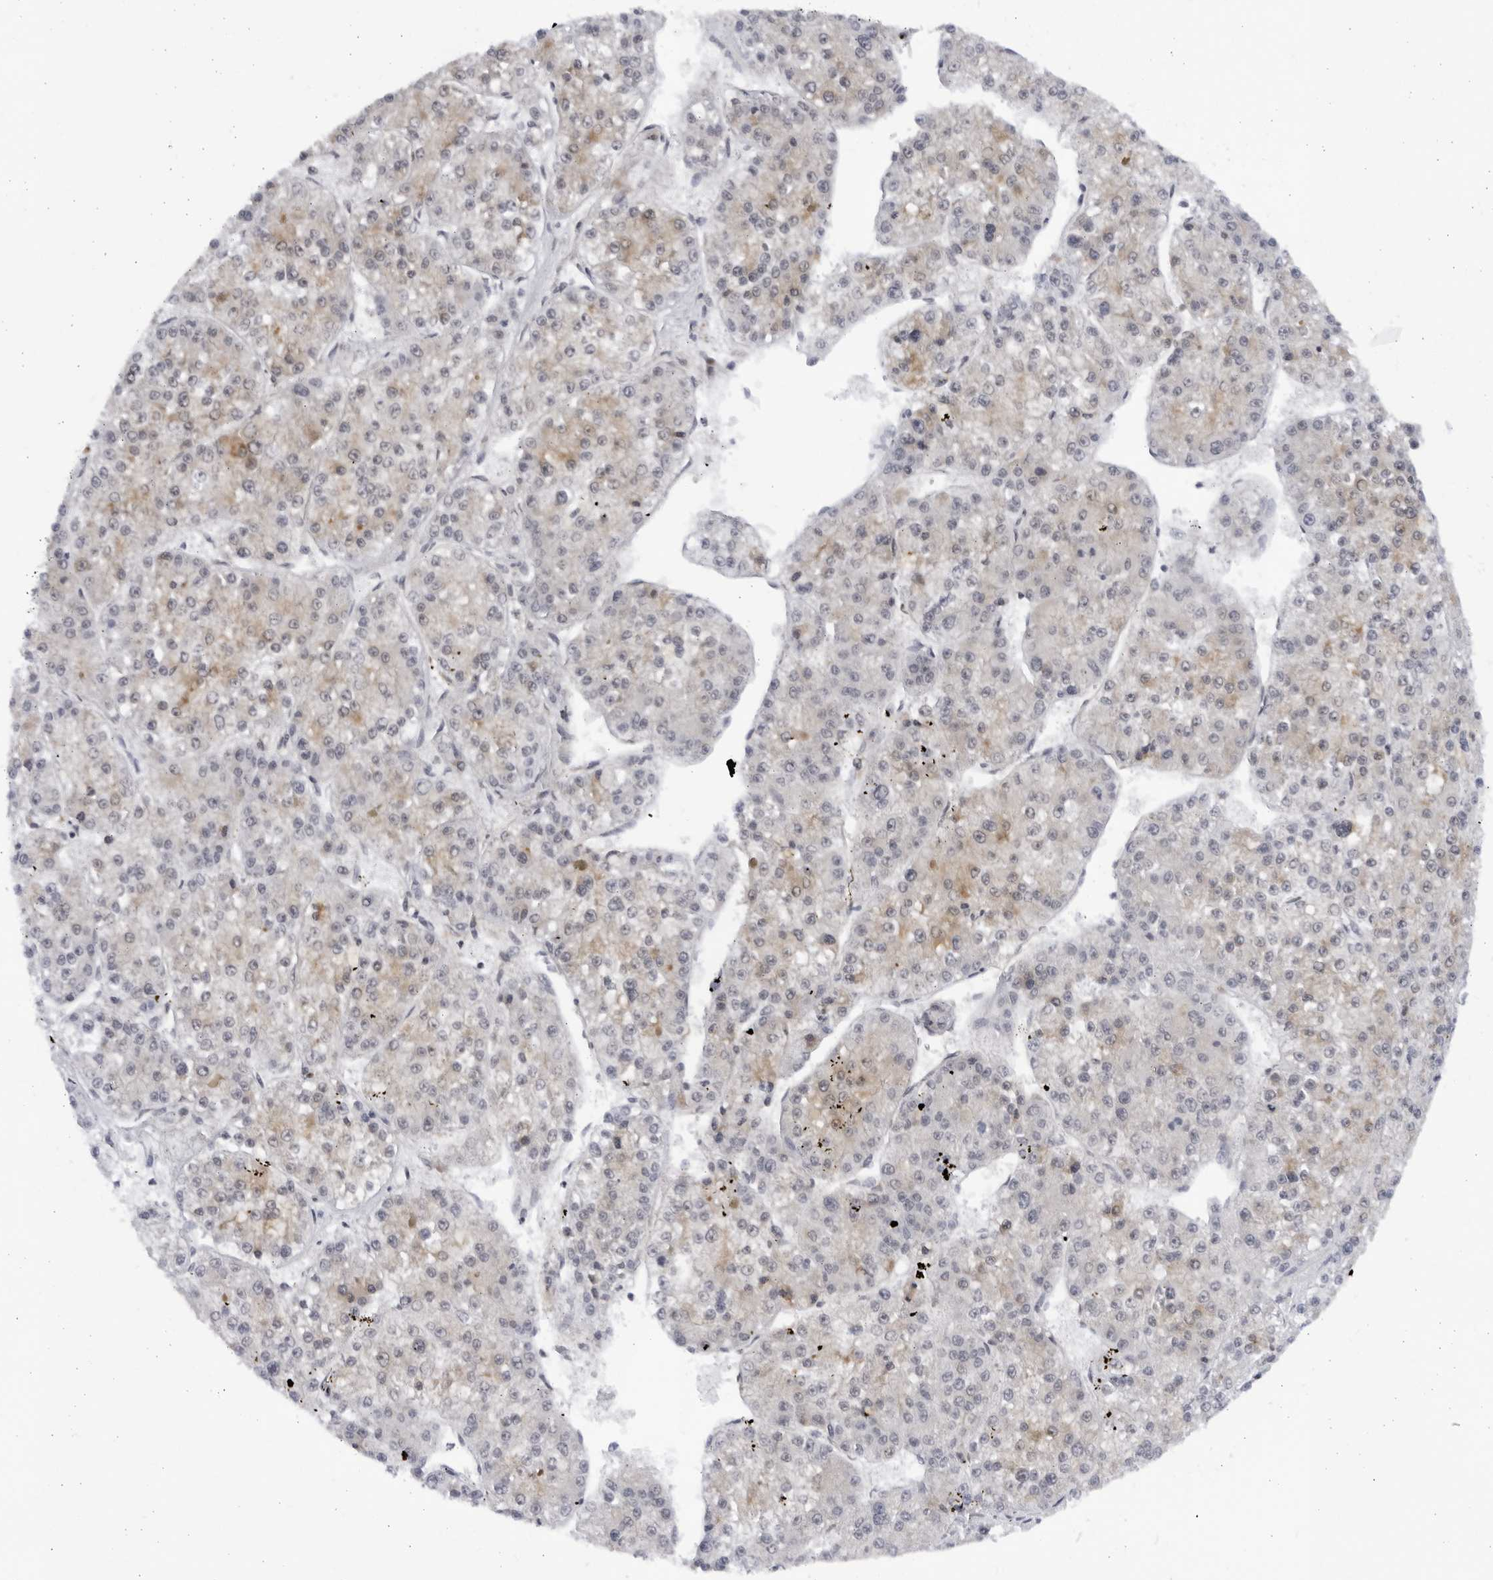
{"staining": {"intensity": "weak", "quantity": ">75%", "location": "cytoplasmic/membranous"}, "tissue": "liver cancer", "cell_type": "Tumor cells", "image_type": "cancer", "snomed": [{"axis": "morphology", "description": "Carcinoma, Hepatocellular, NOS"}, {"axis": "topography", "description": "Liver"}], "caption": "Liver cancer (hepatocellular carcinoma) tissue demonstrates weak cytoplasmic/membranous positivity in about >75% of tumor cells, visualized by immunohistochemistry. The protein of interest is shown in brown color, while the nuclei are stained blue.", "gene": "SLC25A22", "patient": {"sex": "female", "age": 73}}